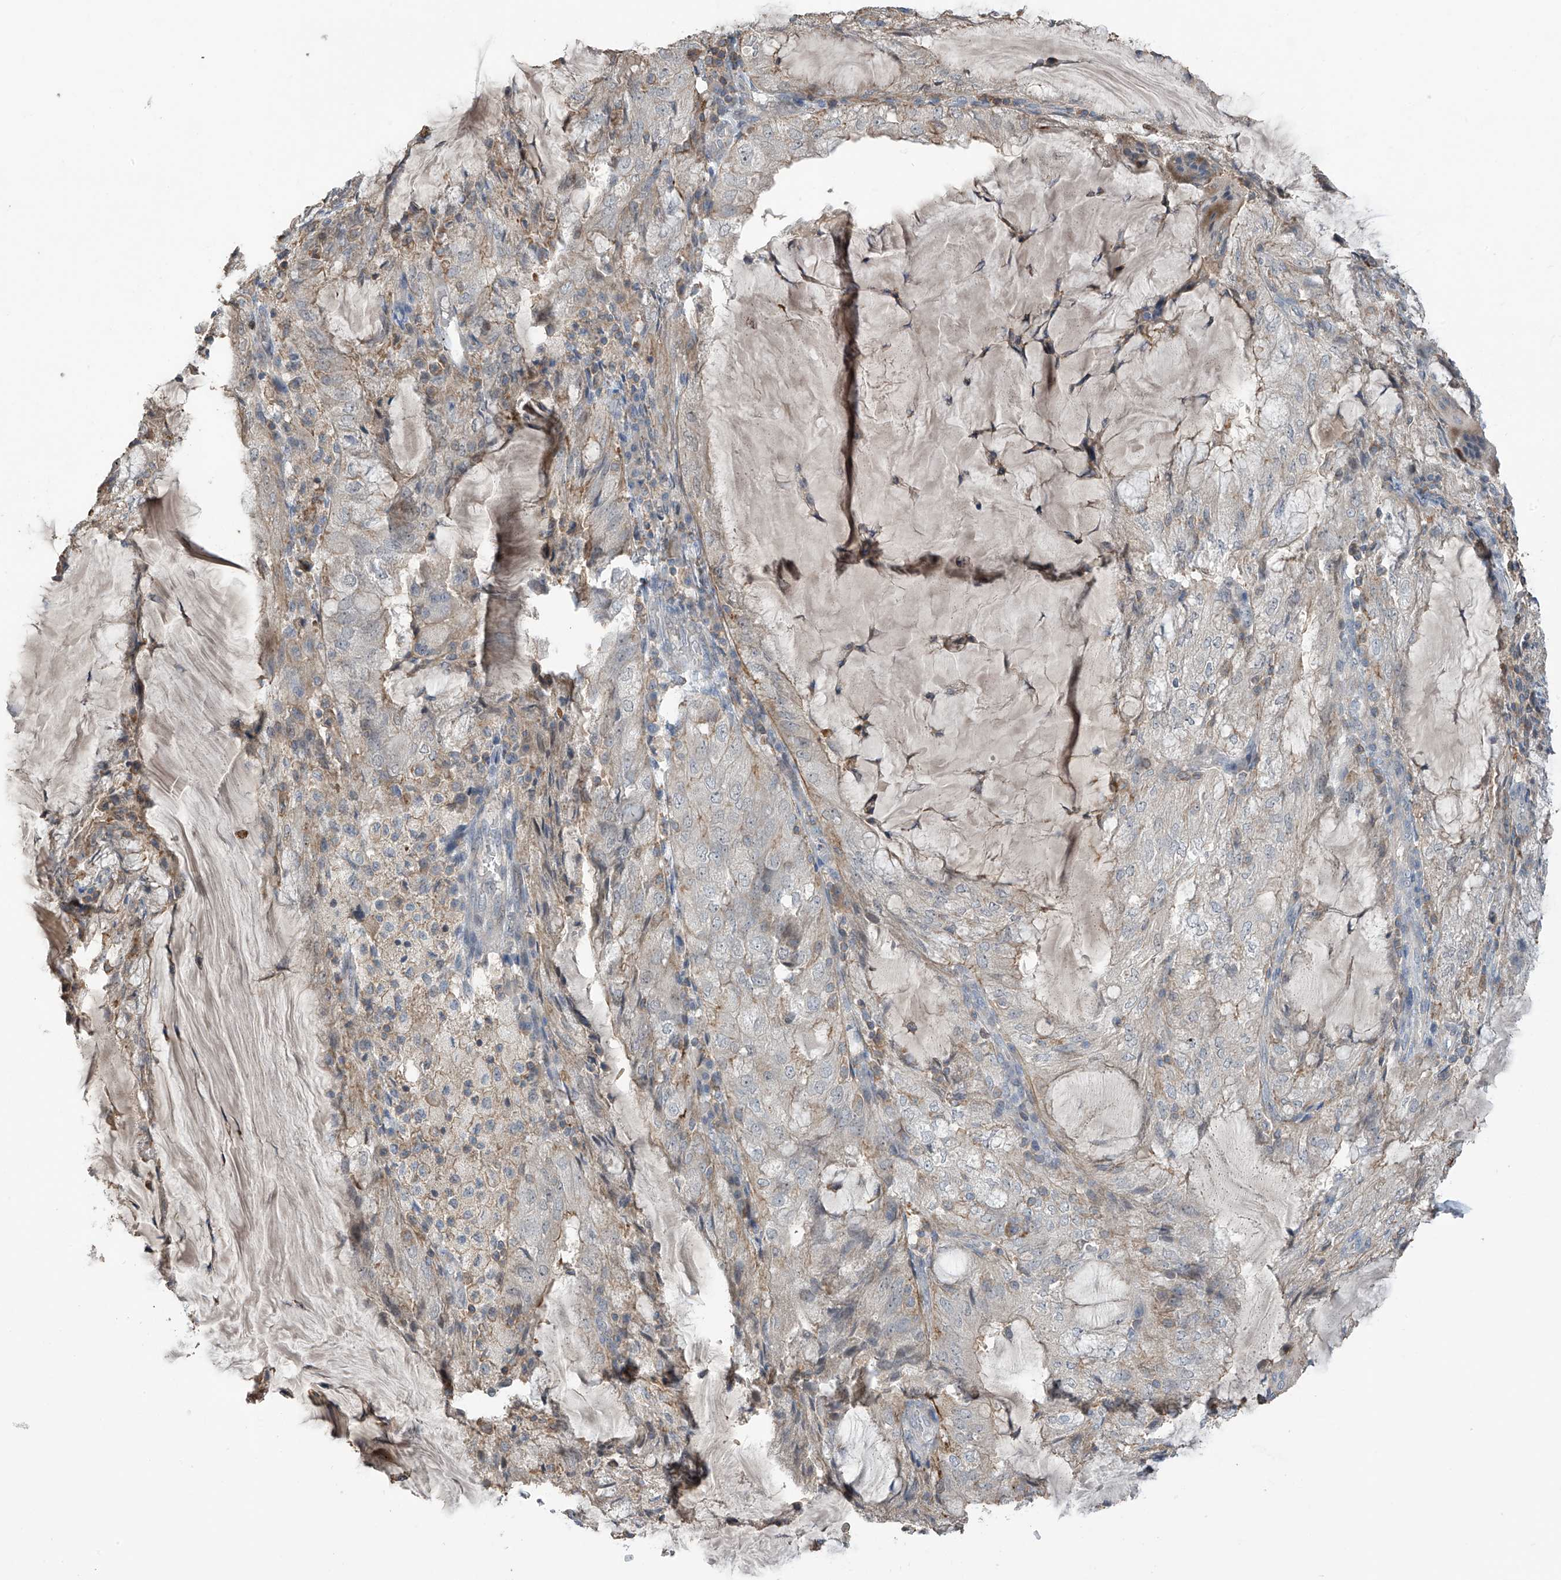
{"staining": {"intensity": "negative", "quantity": "none", "location": "none"}, "tissue": "endometrial cancer", "cell_type": "Tumor cells", "image_type": "cancer", "snomed": [{"axis": "morphology", "description": "Adenocarcinoma, NOS"}, {"axis": "topography", "description": "Endometrium"}], "caption": "Immunohistochemical staining of human endometrial cancer demonstrates no significant expression in tumor cells.", "gene": "SLFN14", "patient": {"sex": "female", "age": 81}}